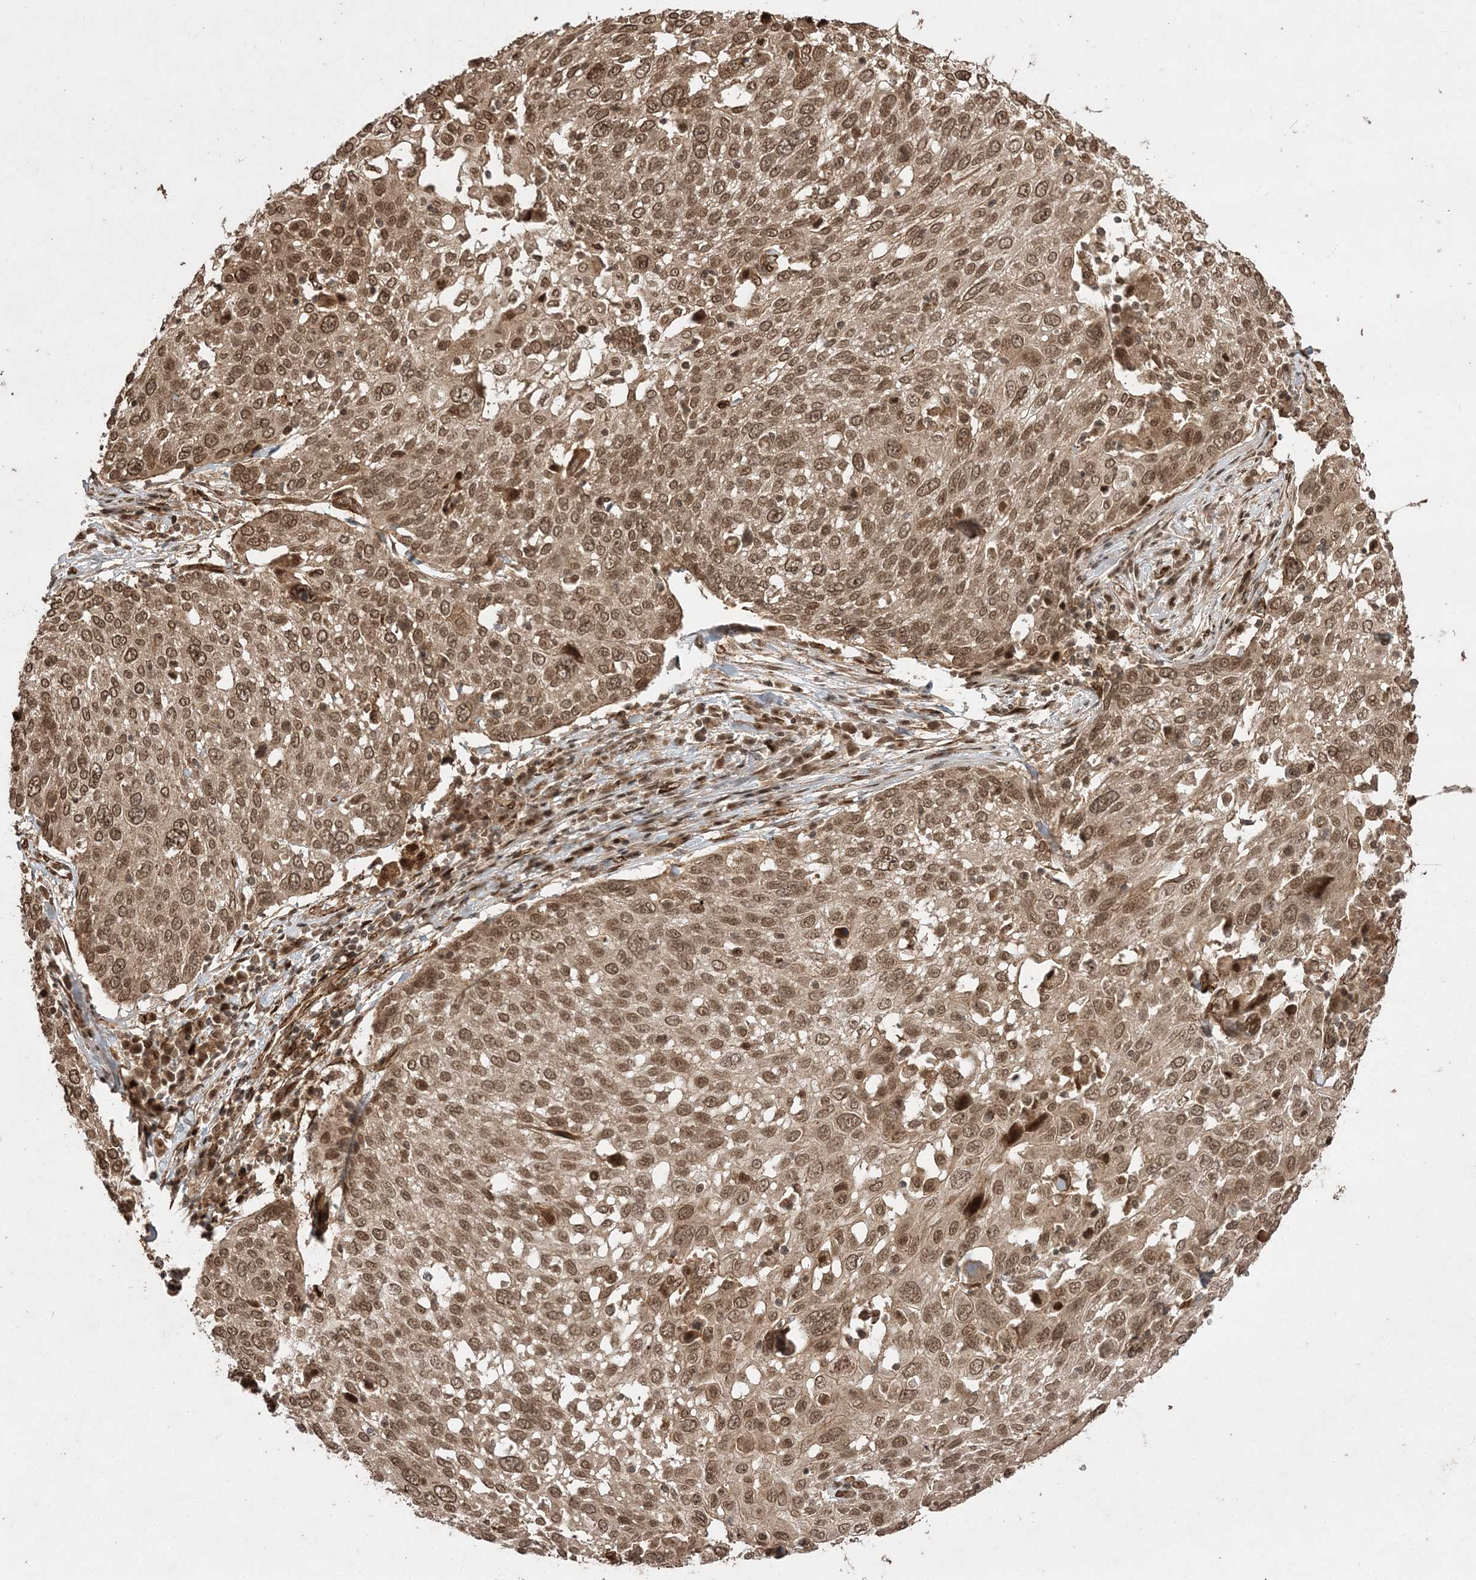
{"staining": {"intensity": "moderate", "quantity": ">75%", "location": "cytoplasmic/membranous,nuclear"}, "tissue": "lung cancer", "cell_type": "Tumor cells", "image_type": "cancer", "snomed": [{"axis": "morphology", "description": "Squamous cell carcinoma, NOS"}, {"axis": "topography", "description": "Lung"}], "caption": "Moderate cytoplasmic/membranous and nuclear staining is appreciated in about >75% of tumor cells in lung cancer (squamous cell carcinoma). Using DAB (brown) and hematoxylin (blue) stains, captured at high magnification using brightfield microscopy.", "gene": "ETAA1", "patient": {"sex": "male", "age": 65}}